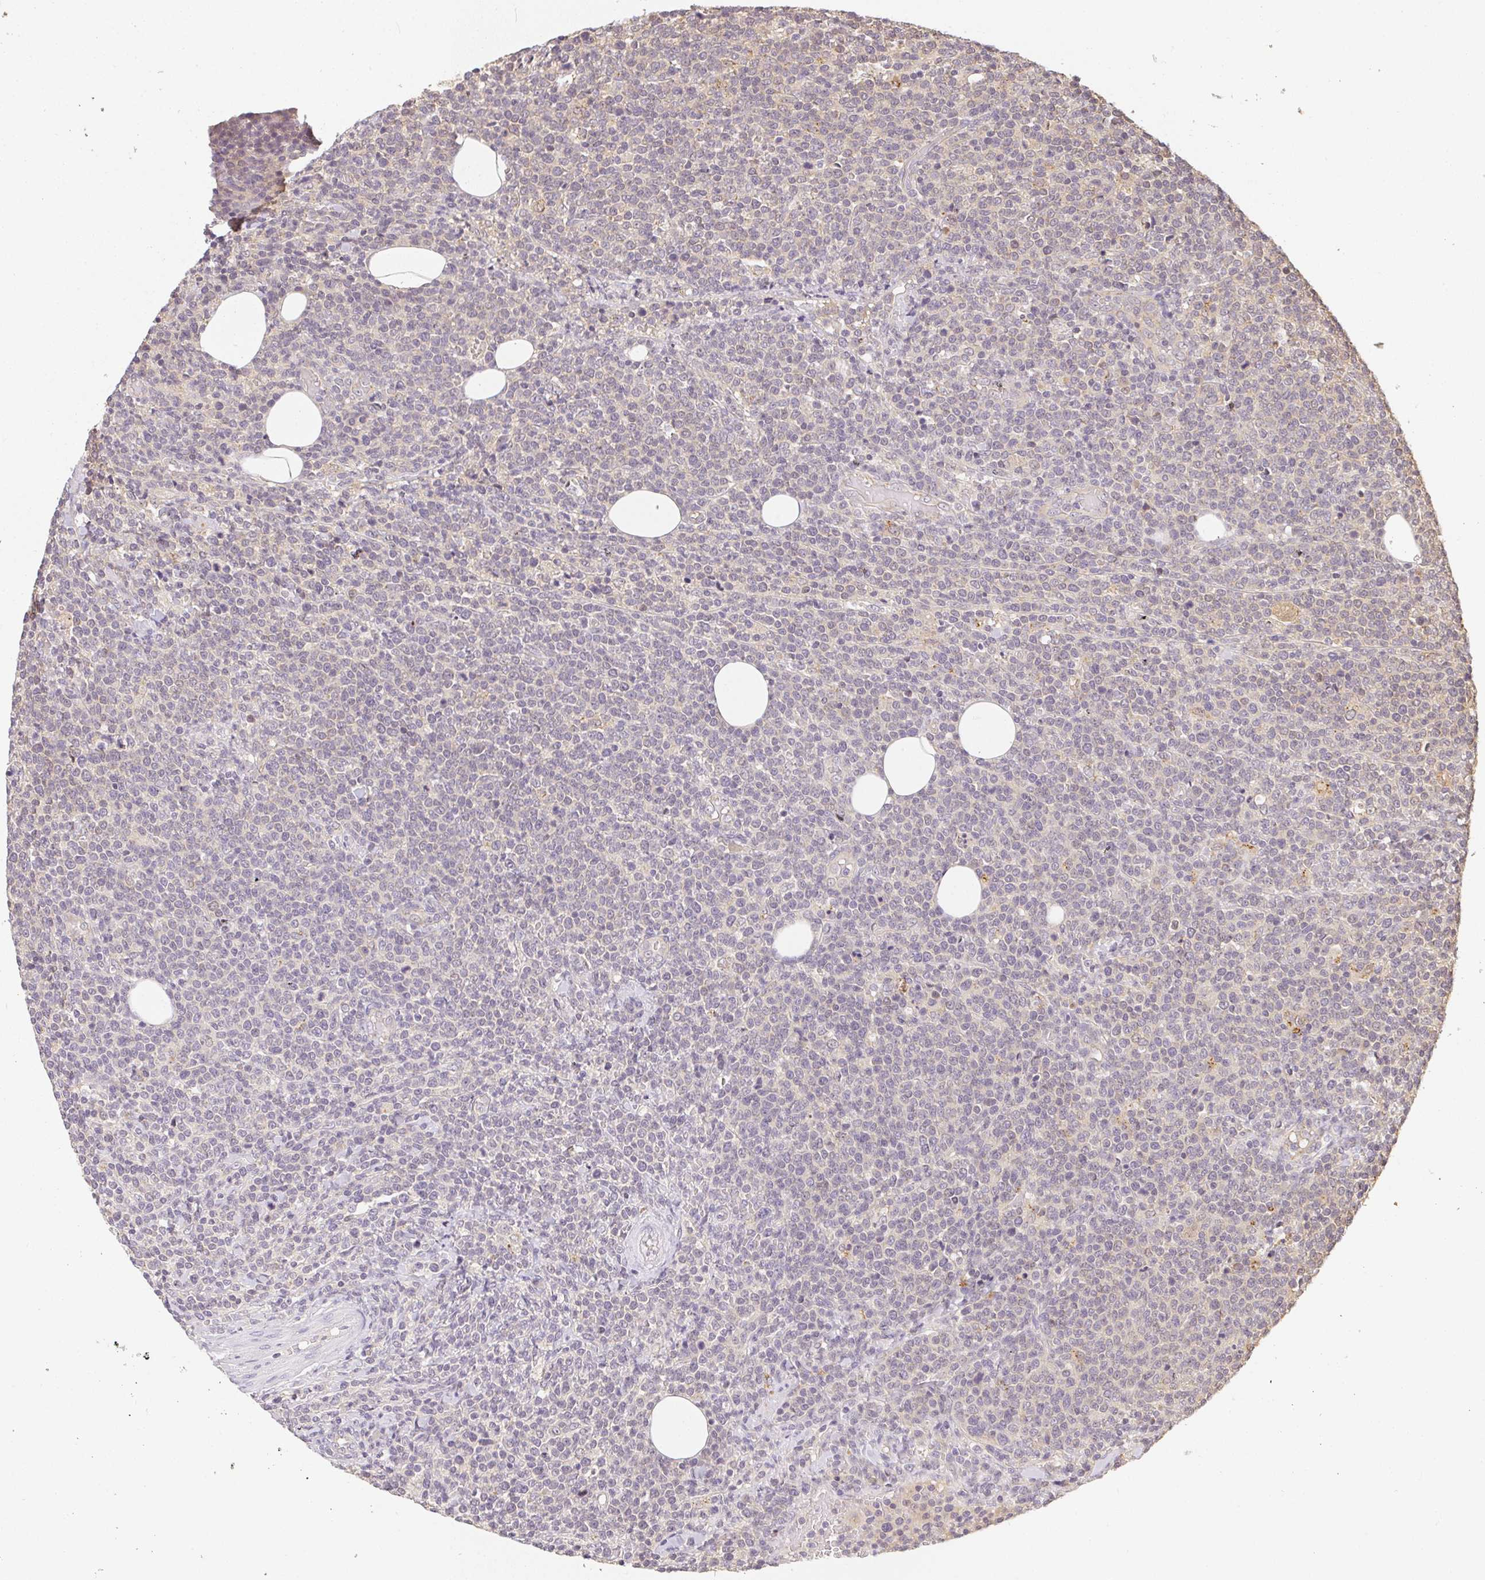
{"staining": {"intensity": "negative", "quantity": "none", "location": "none"}, "tissue": "lymphoma", "cell_type": "Tumor cells", "image_type": "cancer", "snomed": [{"axis": "morphology", "description": "Malignant lymphoma, non-Hodgkin's type, High grade"}, {"axis": "topography", "description": "Lymph node"}], "caption": "Human lymphoma stained for a protein using immunohistochemistry demonstrates no staining in tumor cells.", "gene": "SLC35B3", "patient": {"sex": "male", "age": 61}}